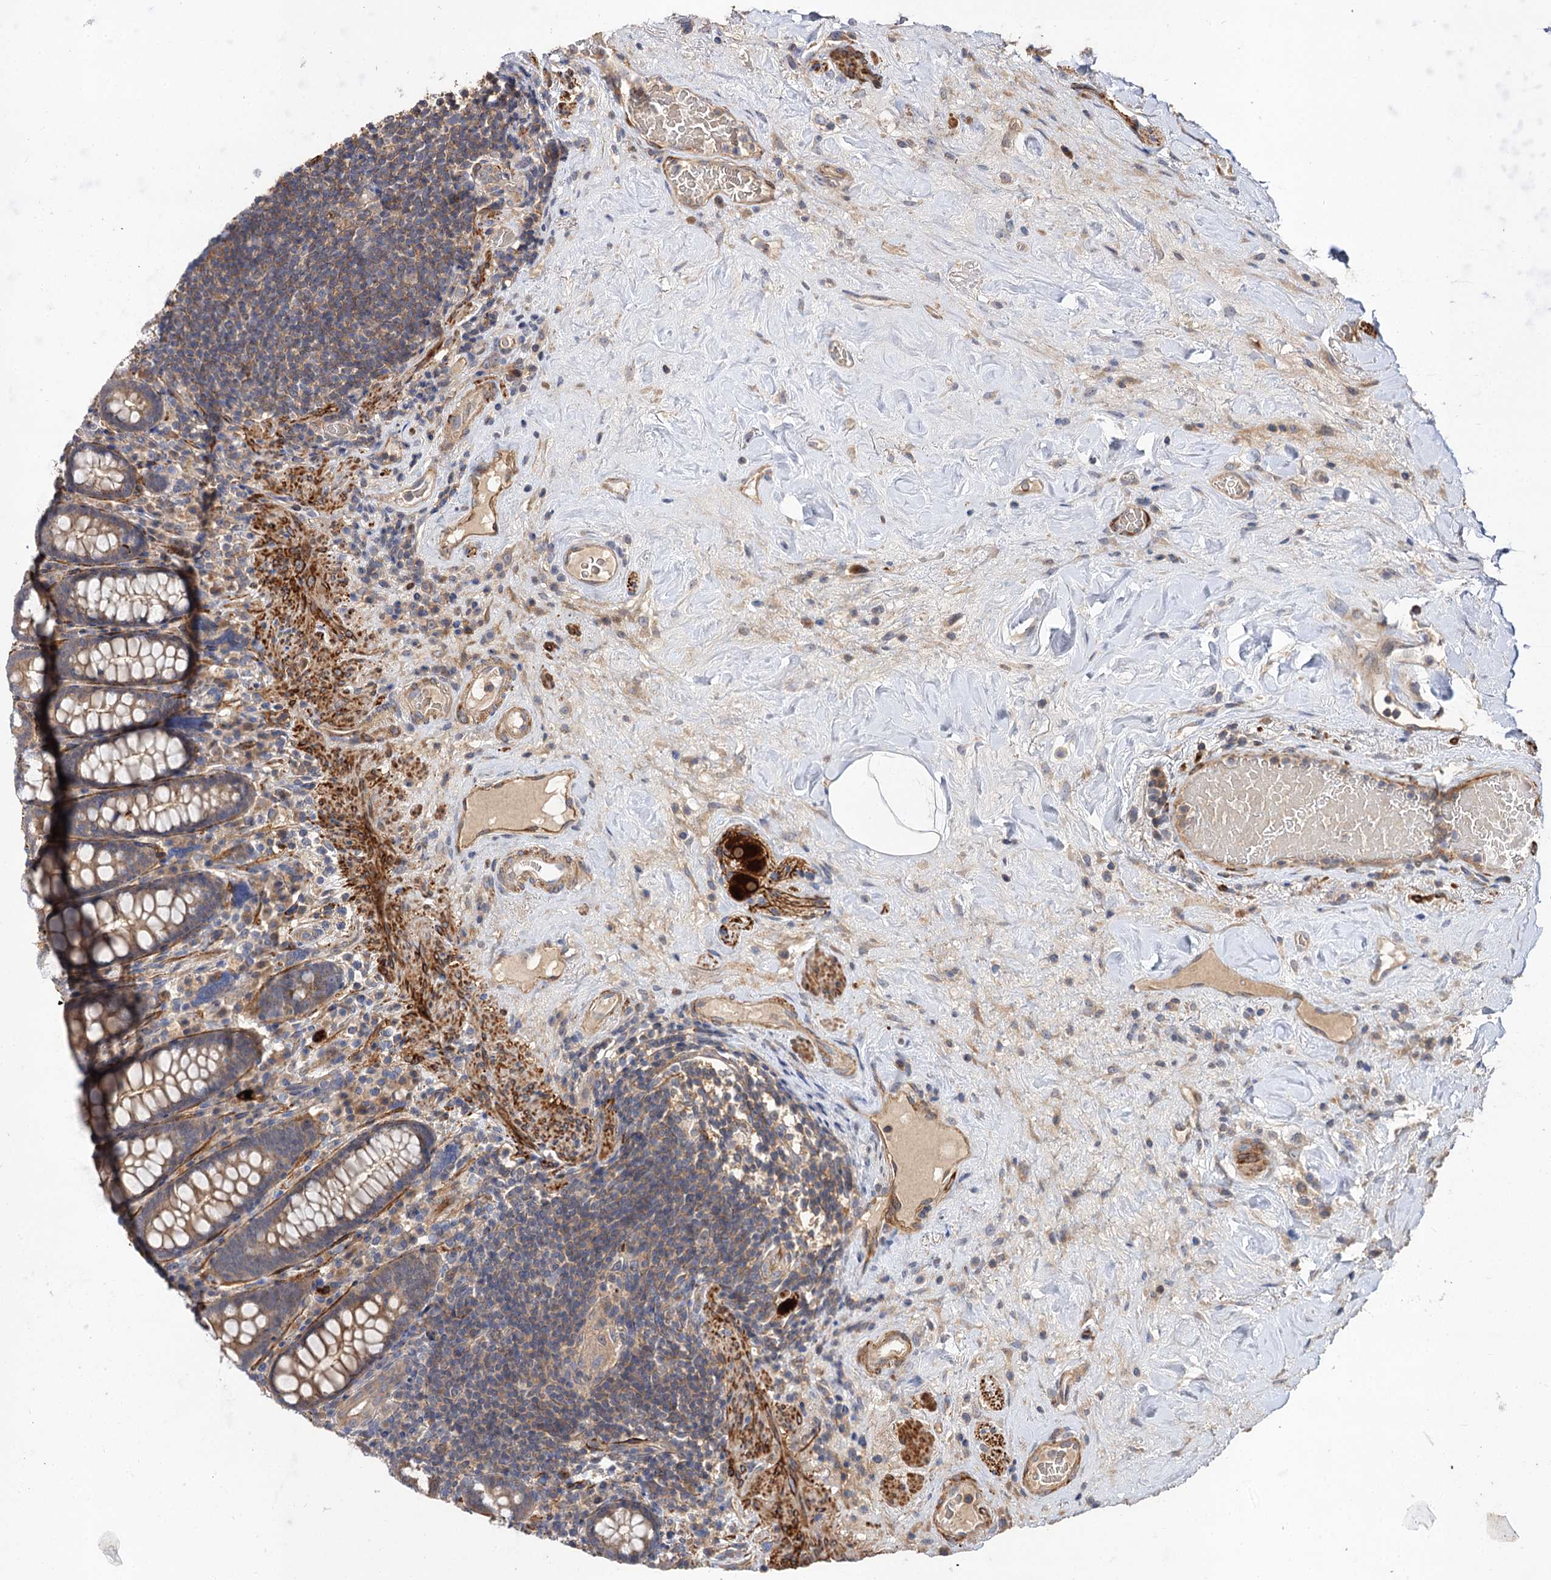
{"staining": {"intensity": "moderate", "quantity": ">75%", "location": "cytoplasmic/membranous"}, "tissue": "colon", "cell_type": "Endothelial cells", "image_type": "normal", "snomed": [{"axis": "morphology", "description": "Normal tissue, NOS"}, {"axis": "topography", "description": "Colon"}], "caption": "Protein staining reveals moderate cytoplasmic/membranous staining in approximately >75% of endothelial cells in benign colon. The staining was performed using DAB (3,3'-diaminobenzidine), with brown indicating positive protein expression. Nuclei are stained blue with hematoxylin.", "gene": "FBXW8", "patient": {"sex": "female", "age": 79}}